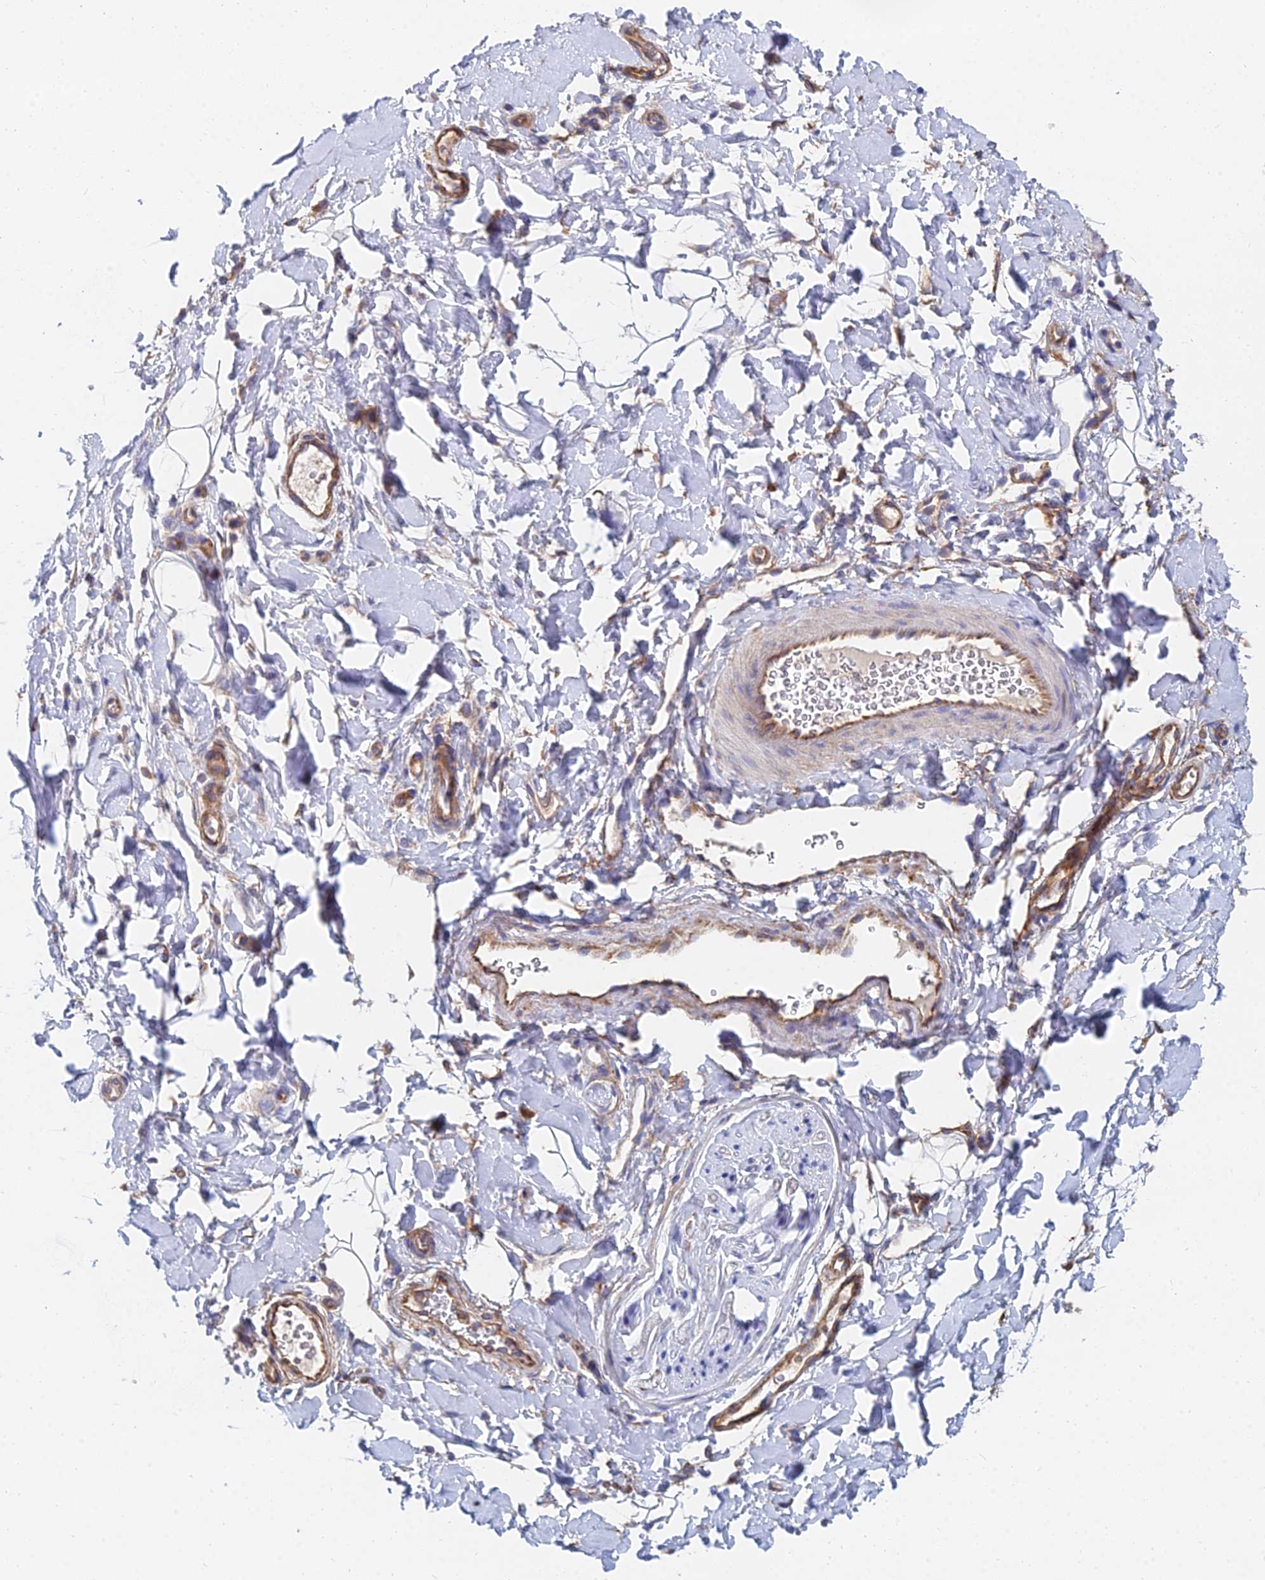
{"staining": {"intensity": "negative", "quantity": "none", "location": "none"}, "tissue": "adipose tissue", "cell_type": "Adipocytes", "image_type": "normal", "snomed": [{"axis": "morphology", "description": "Normal tissue, NOS"}, {"axis": "topography", "description": "Breast"}], "caption": "Immunohistochemical staining of benign adipose tissue demonstrates no significant staining in adipocytes. The staining was performed using DAB (3,3'-diaminobenzidine) to visualize the protein expression in brown, while the nuclei were stained in blue with hematoxylin (Magnification: 20x).", "gene": "FFAR3", "patient": {"sex": "female", "age": 26}}